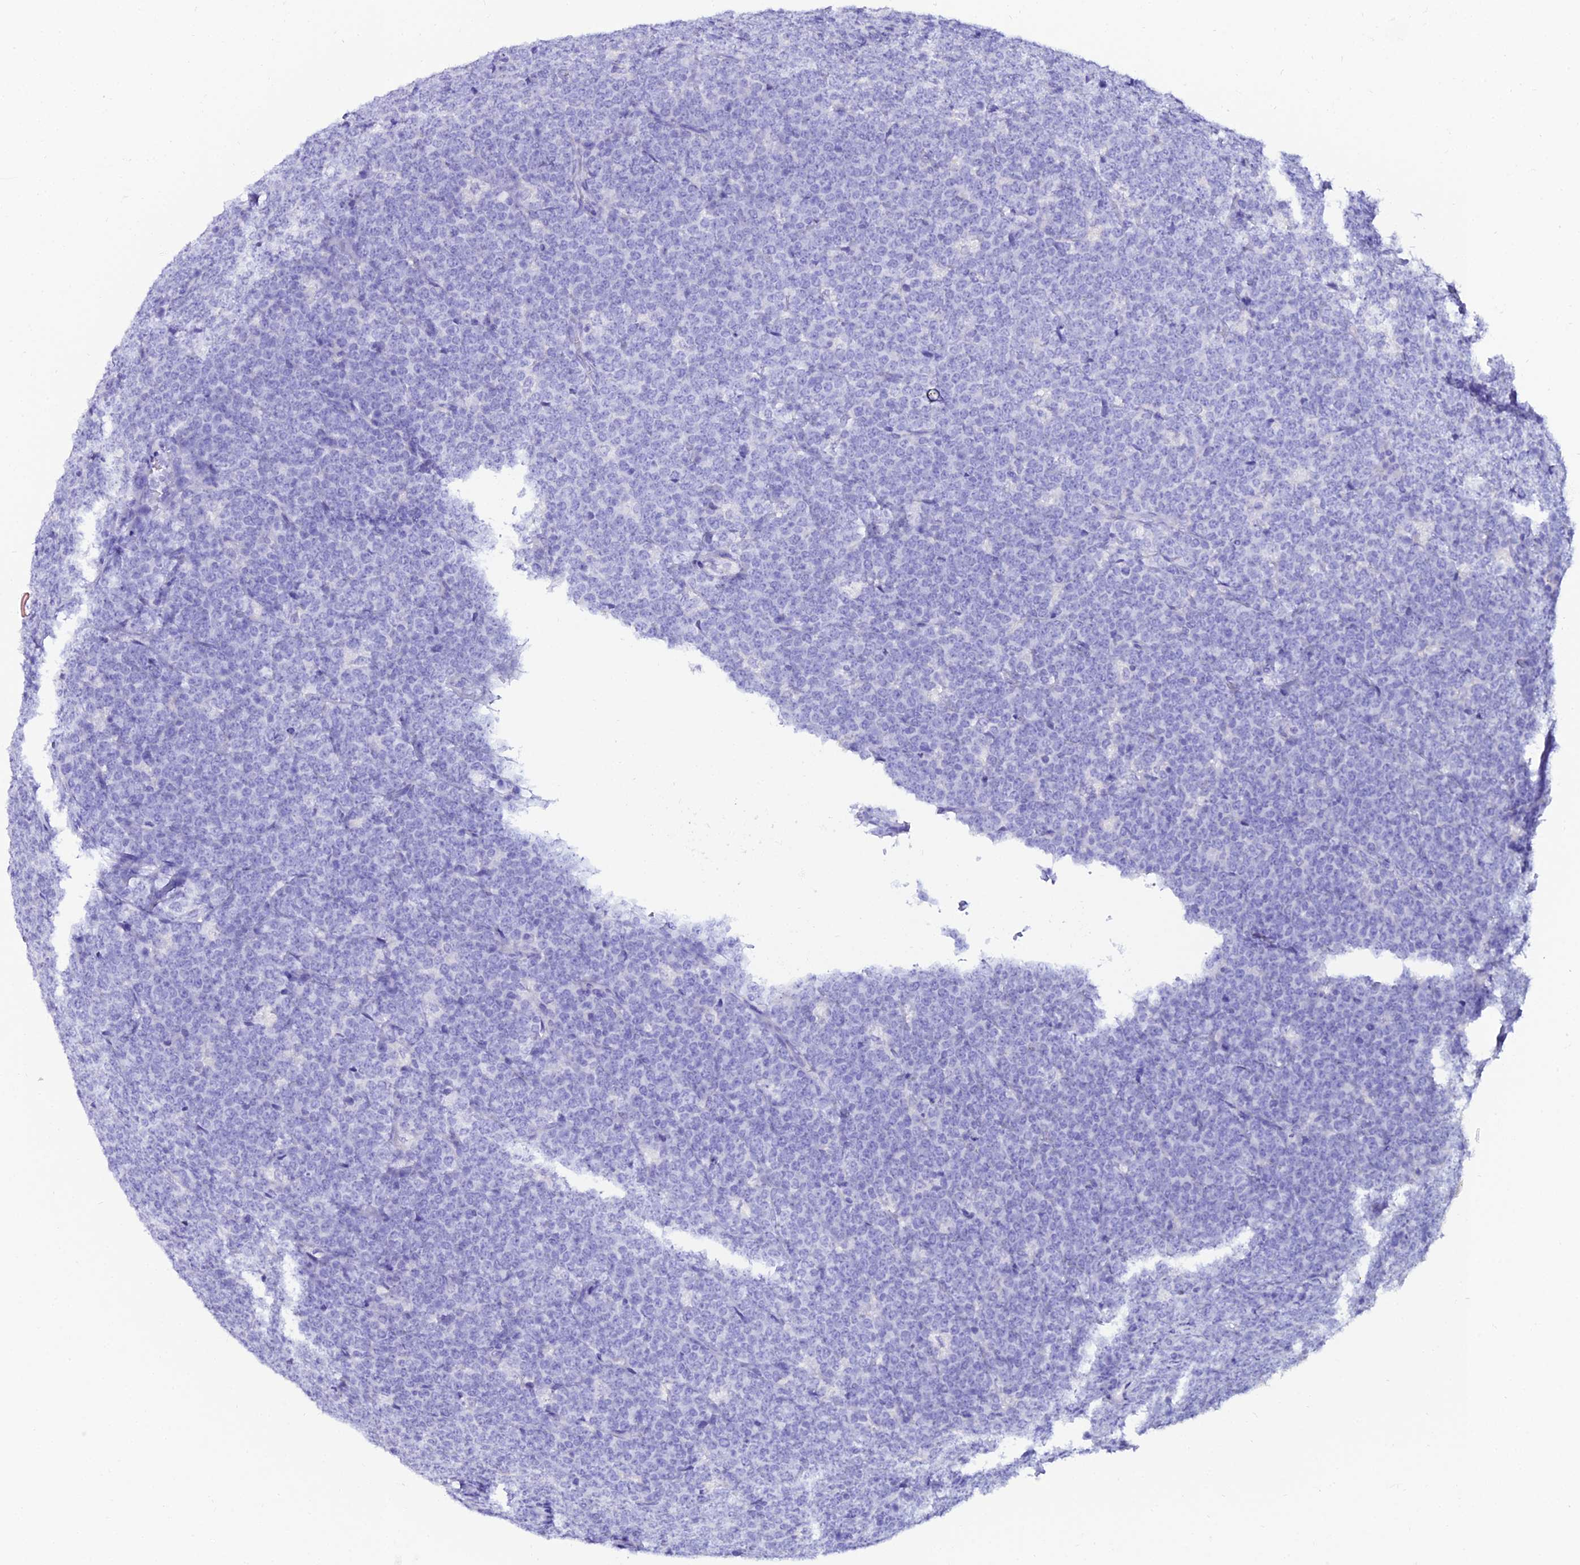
{"staining": {"intensity": "negative", "quantity": "none", "location": "none"}, "tissue": "lymphoma", "cell_type": "Tumor cells", "image_type": "cancer", "snomed": [{"axis": "morphology", "description": "Malignant lymphoma, non-Hodgkin's type, High grade"}, {"axis": "topography", "description": "Small intestine"}], "caption": "A high-resolution histopathology image shows IHC staining of lymphoma, which displays no significant staining in tumor cells.", "gene": "OR4D5", "patient": {"sex": "male", "age": 8}}